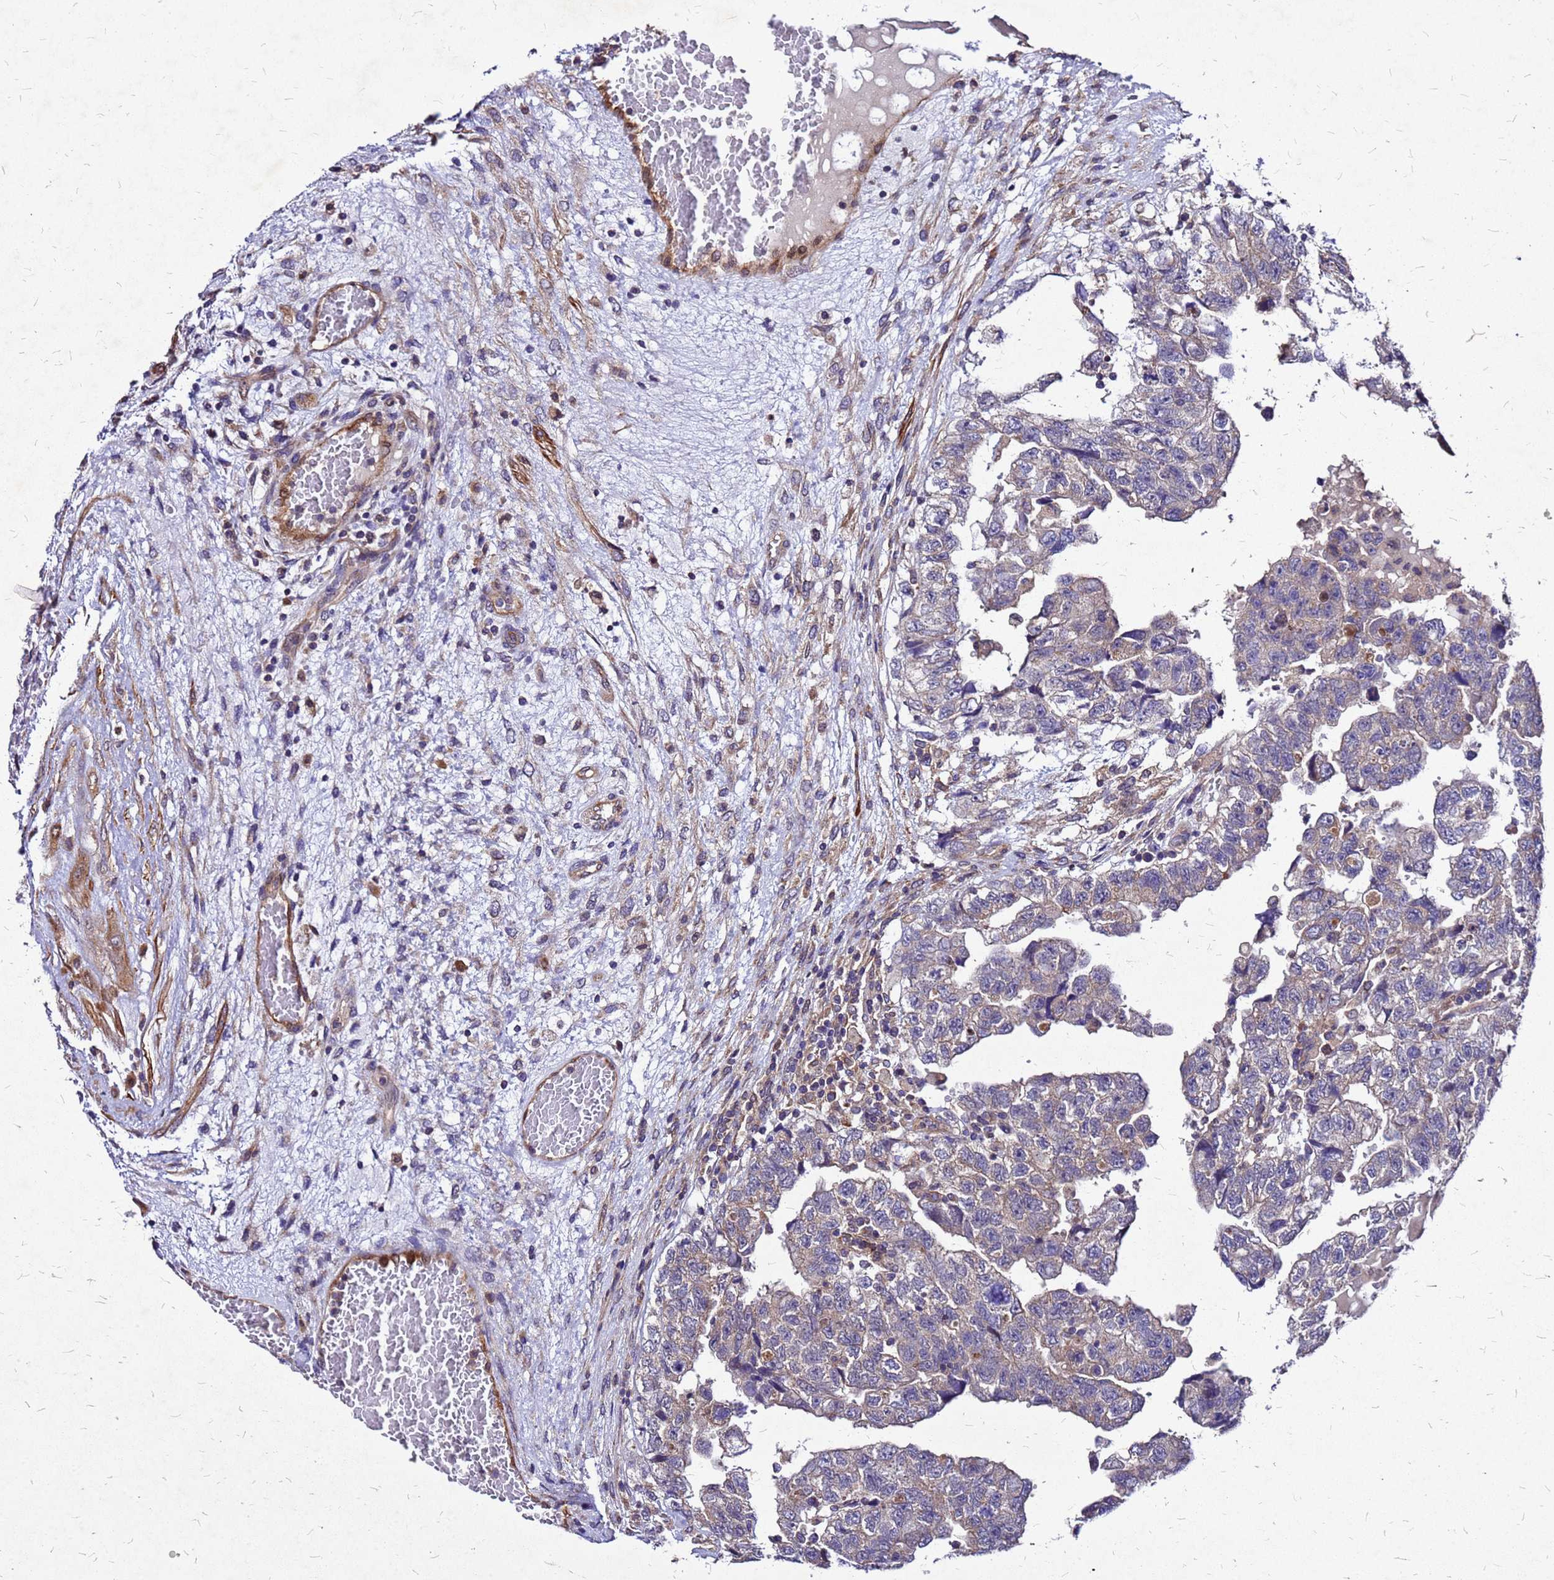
{"staining": {"intensity": "weak", "quantity": "<25%", "location": "cytoplasmic/membranous"}, "tissue": "testis cancer", "cell_type": "Tumor cells", "image_type": "cancer", "snomed": [{"axis": "morphology", "description": "Carcinoma, Embryonal, NOS"}, {"axis": "topography", "description": "Testis"}], "caption": "An immunohistochemistry (IHC) histopathology image of testis cancer is shown. There is no staining in tumor cells of testis cancer.", "gene": "DUSP23", "patient": {"sex": "male", "age": 36}}